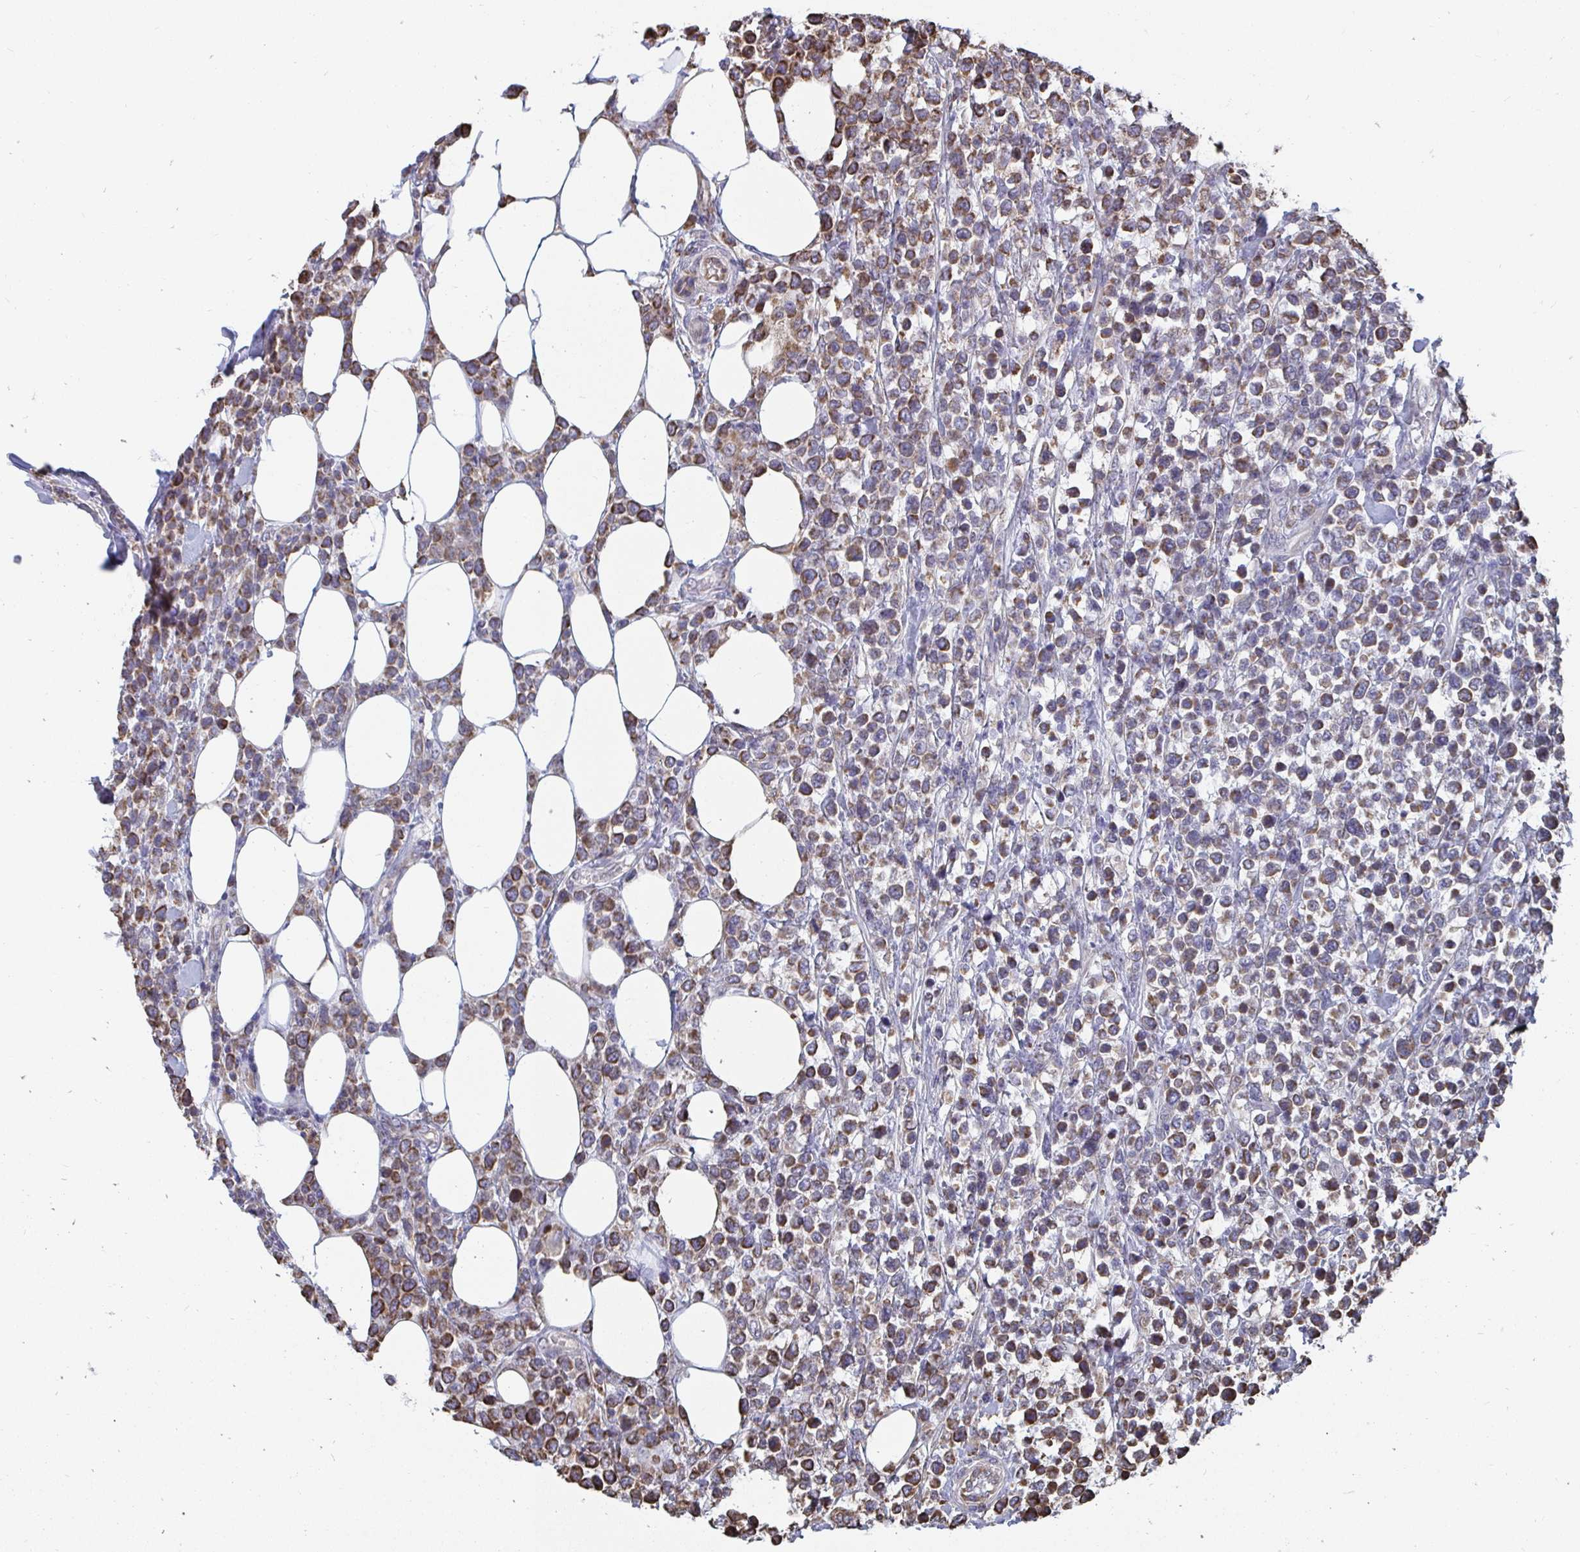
{"staining": {"intensity": "moderate", "quantity": ">75%", "location": "cytoplasmic/membranous"}, "tissue": "lymphoma", "cell_type": "Tumor cells", "image_type": "cancer", "snomed": [{"axis": "morphology", "description": "Malignant lymphoma, non-Hodgkin's type, High grade"}, {"axis": "topography", "description": "Soft tissue"}], "caption": "Human lymphoma stained for a protein (brown) reveals moderate cytoplasmic/membranous positive positivity in approximately >75% of tumor cells.", "gene": "ELAVL1", "patient": {"sex": "female", "age": 56}}